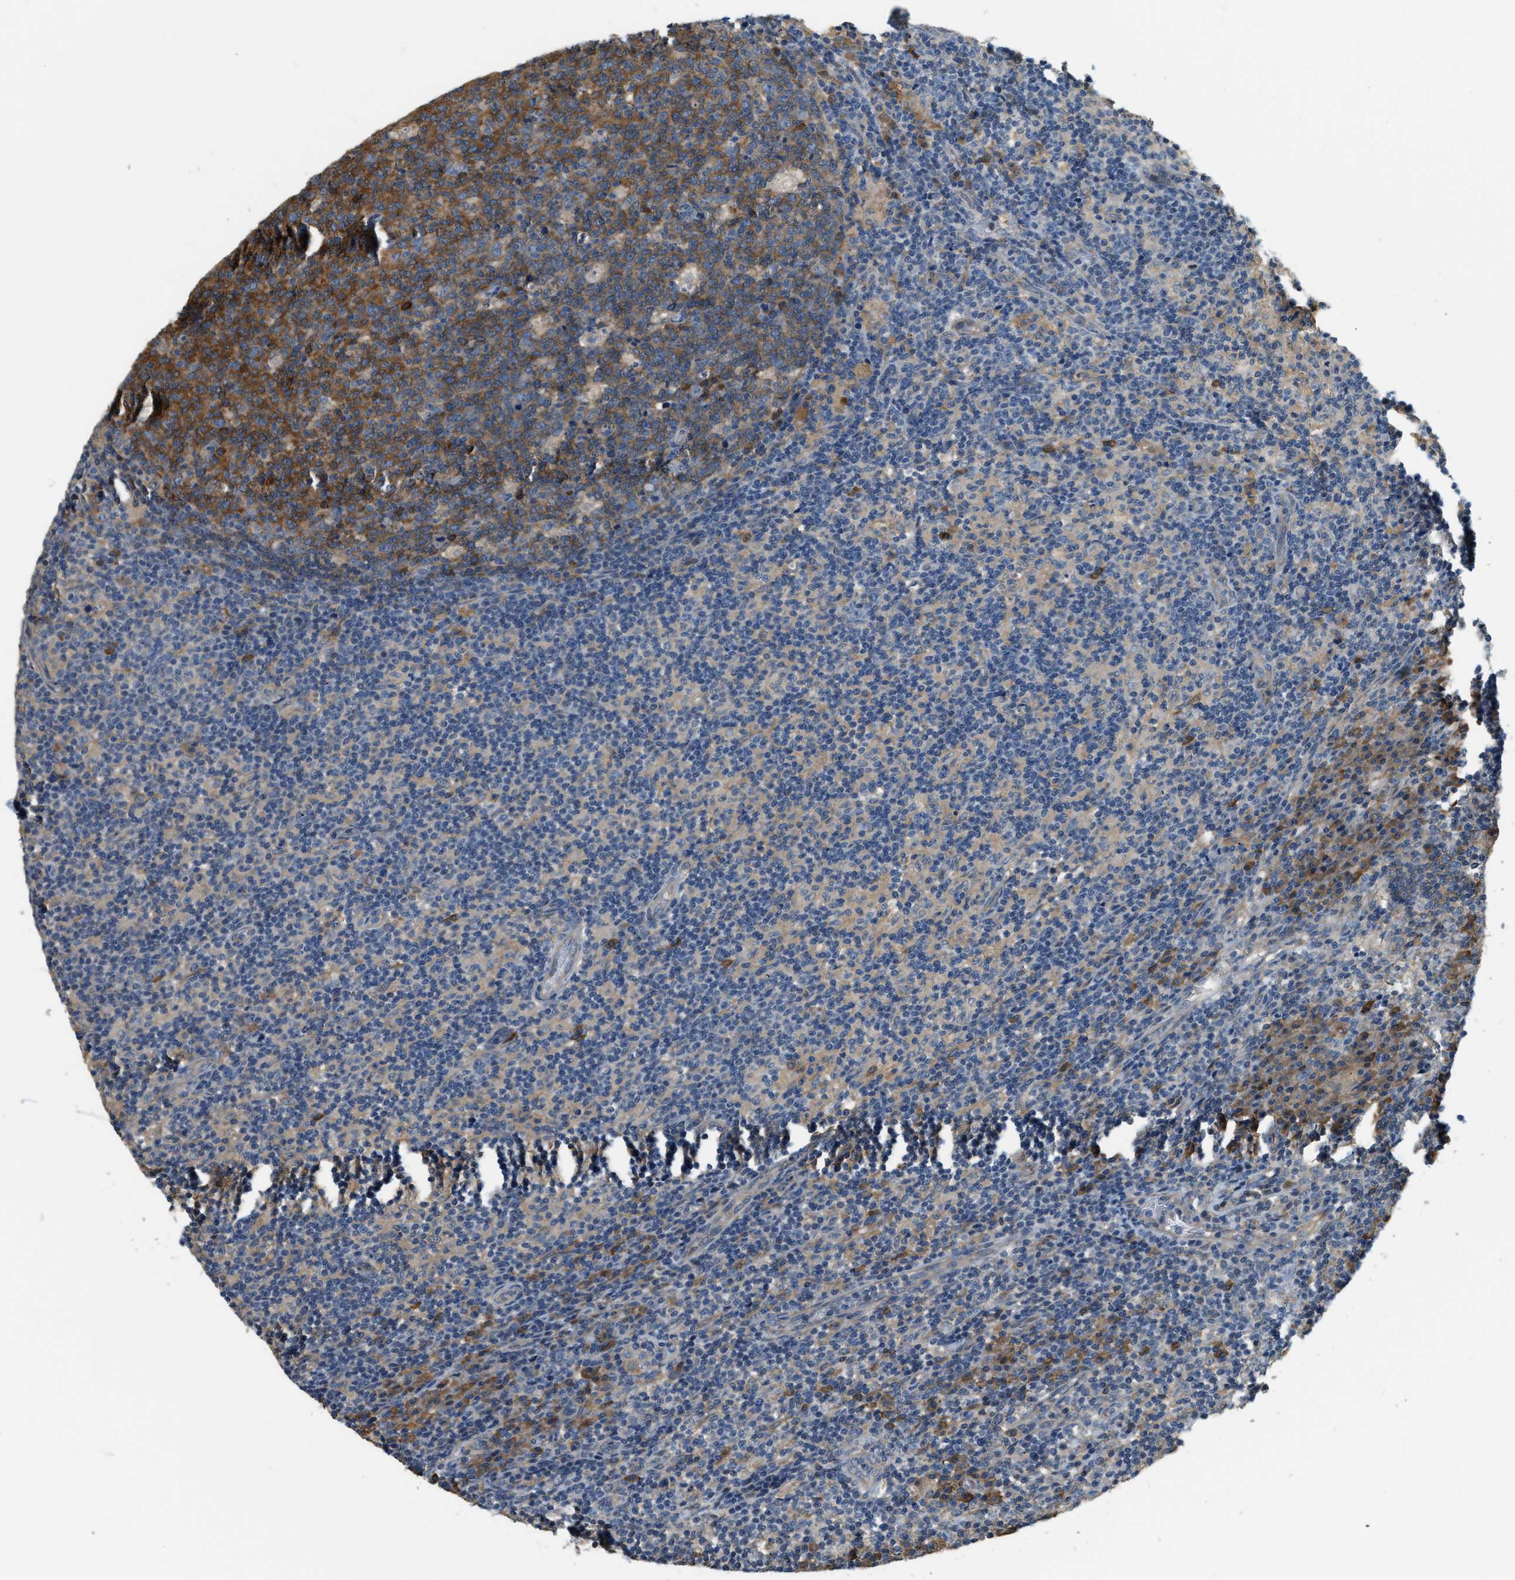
{"staining": {"intensity": "moderate", "quantity": ">75%", "location": "cytoplasmic/membranous"}, "tissue": "lymph node", "cell_type": "Germinal center cells", "image_type": "normal", "snomed": [{"axis": "morphology", "description": "Normal tissue, NOS"}, {"axis": "morphology", "description": "Inflammation, NOS"}, {"axis": "topography", "description": "Lymph node"}], "caption": "A brown stain shows moderate cytoplasmic/membranous expression of a protein in germinal center cells of unremarkable human lymph node.", "gene": "CFLAR", "patient": {"sex": "male", "age": 55}}